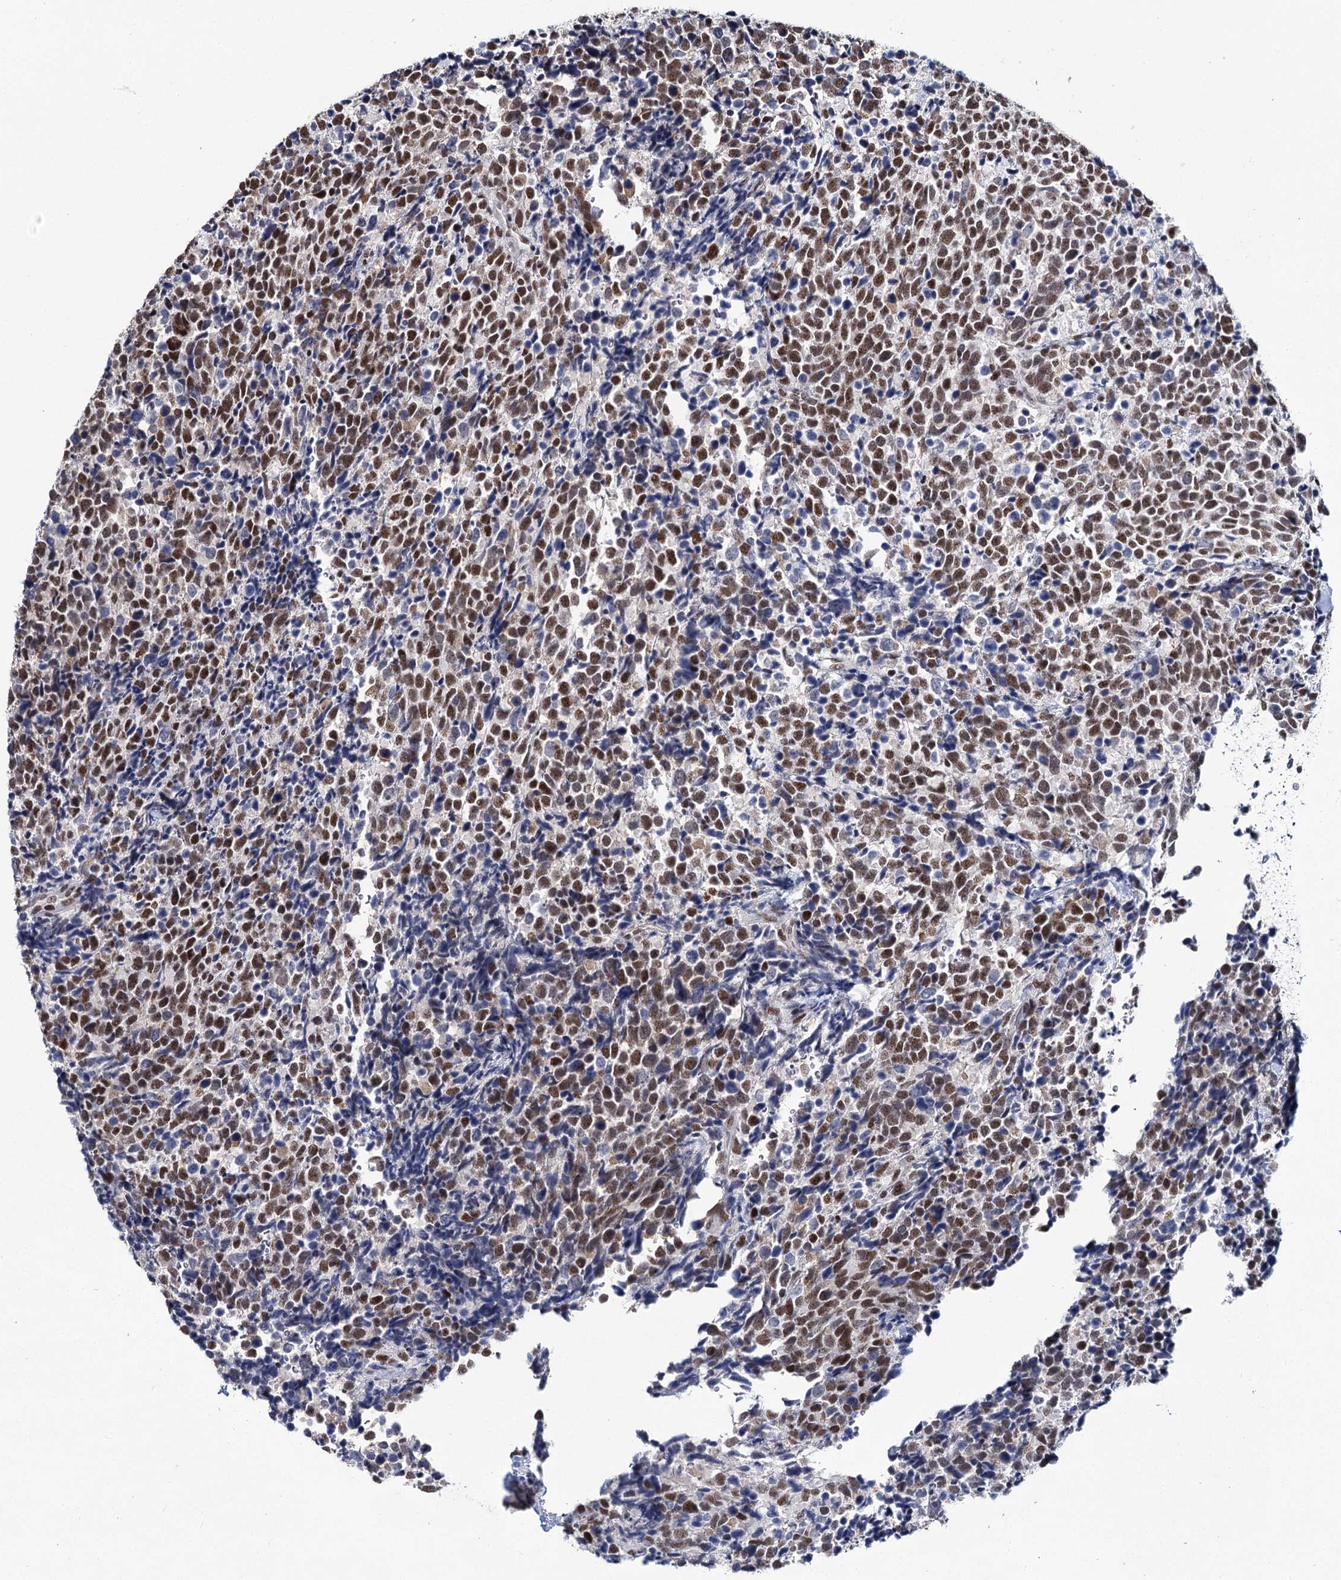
{"staining": {"intensity": "strong", "quantity": ">75%", "location": "nuclear"}, "tissue": "urothelial cancer", "cell_type": "Tumor cells", "image_type": "cancer", "snomed": [{"axis": "morphology", "description": "Urothelial carcinoma, High grade"}, {"axis": "topography", "description": "Urinary bladder"}], "caption": "IHC staining of urothelial cancer, which reveals high levels of strong nuclear expression in about >75% of tumor cells indicating strong nuclear protein positivity. The staining was performed using DAB (3,3'-diaminobenzidine) (brown) for protein detection and nuclei were counterstained in hematoxylin (blue).", "gene": "SCAF8", "patient": {"sex": "female", "age": 82}}